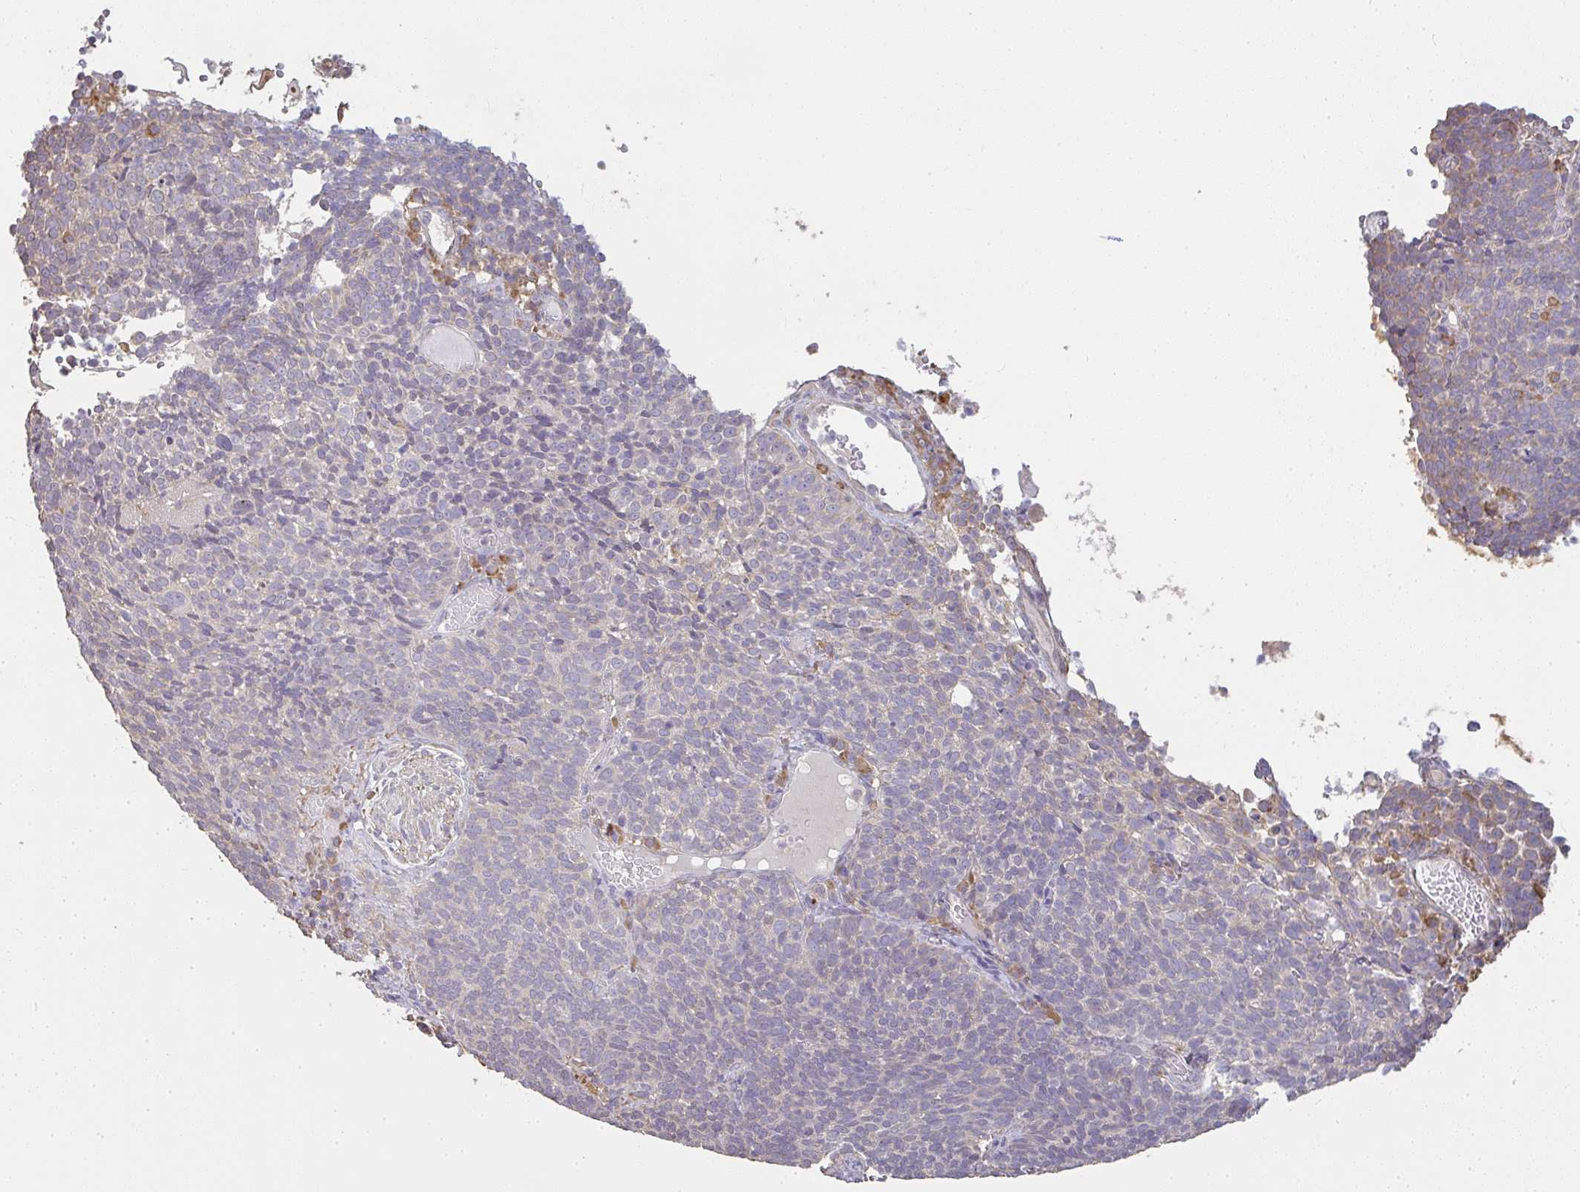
{"staining": {"intensity": "negative", "quantity": "none", "location": "none"}, "tissue": "cervical cancer", "cell_type": "Tumor cells", "image_type": "cancer", "snomed": [{"axis": "morphology", "description": "Normal tissue, NOS"}, {"axis": "morphology", "description": "Squamous cell carcinoma, NOS"}, {"axis": "topography", "description": "Cervix"}], "caption": "Immunohistochemistry (IHC) photomicrograph of neoplastic tissue: human cervical cancer stained with DAB demonstrates no significant protein expression in tumor cells.", "gene": "BRINP3", "patient": {"sex": "female", "age": 39}}